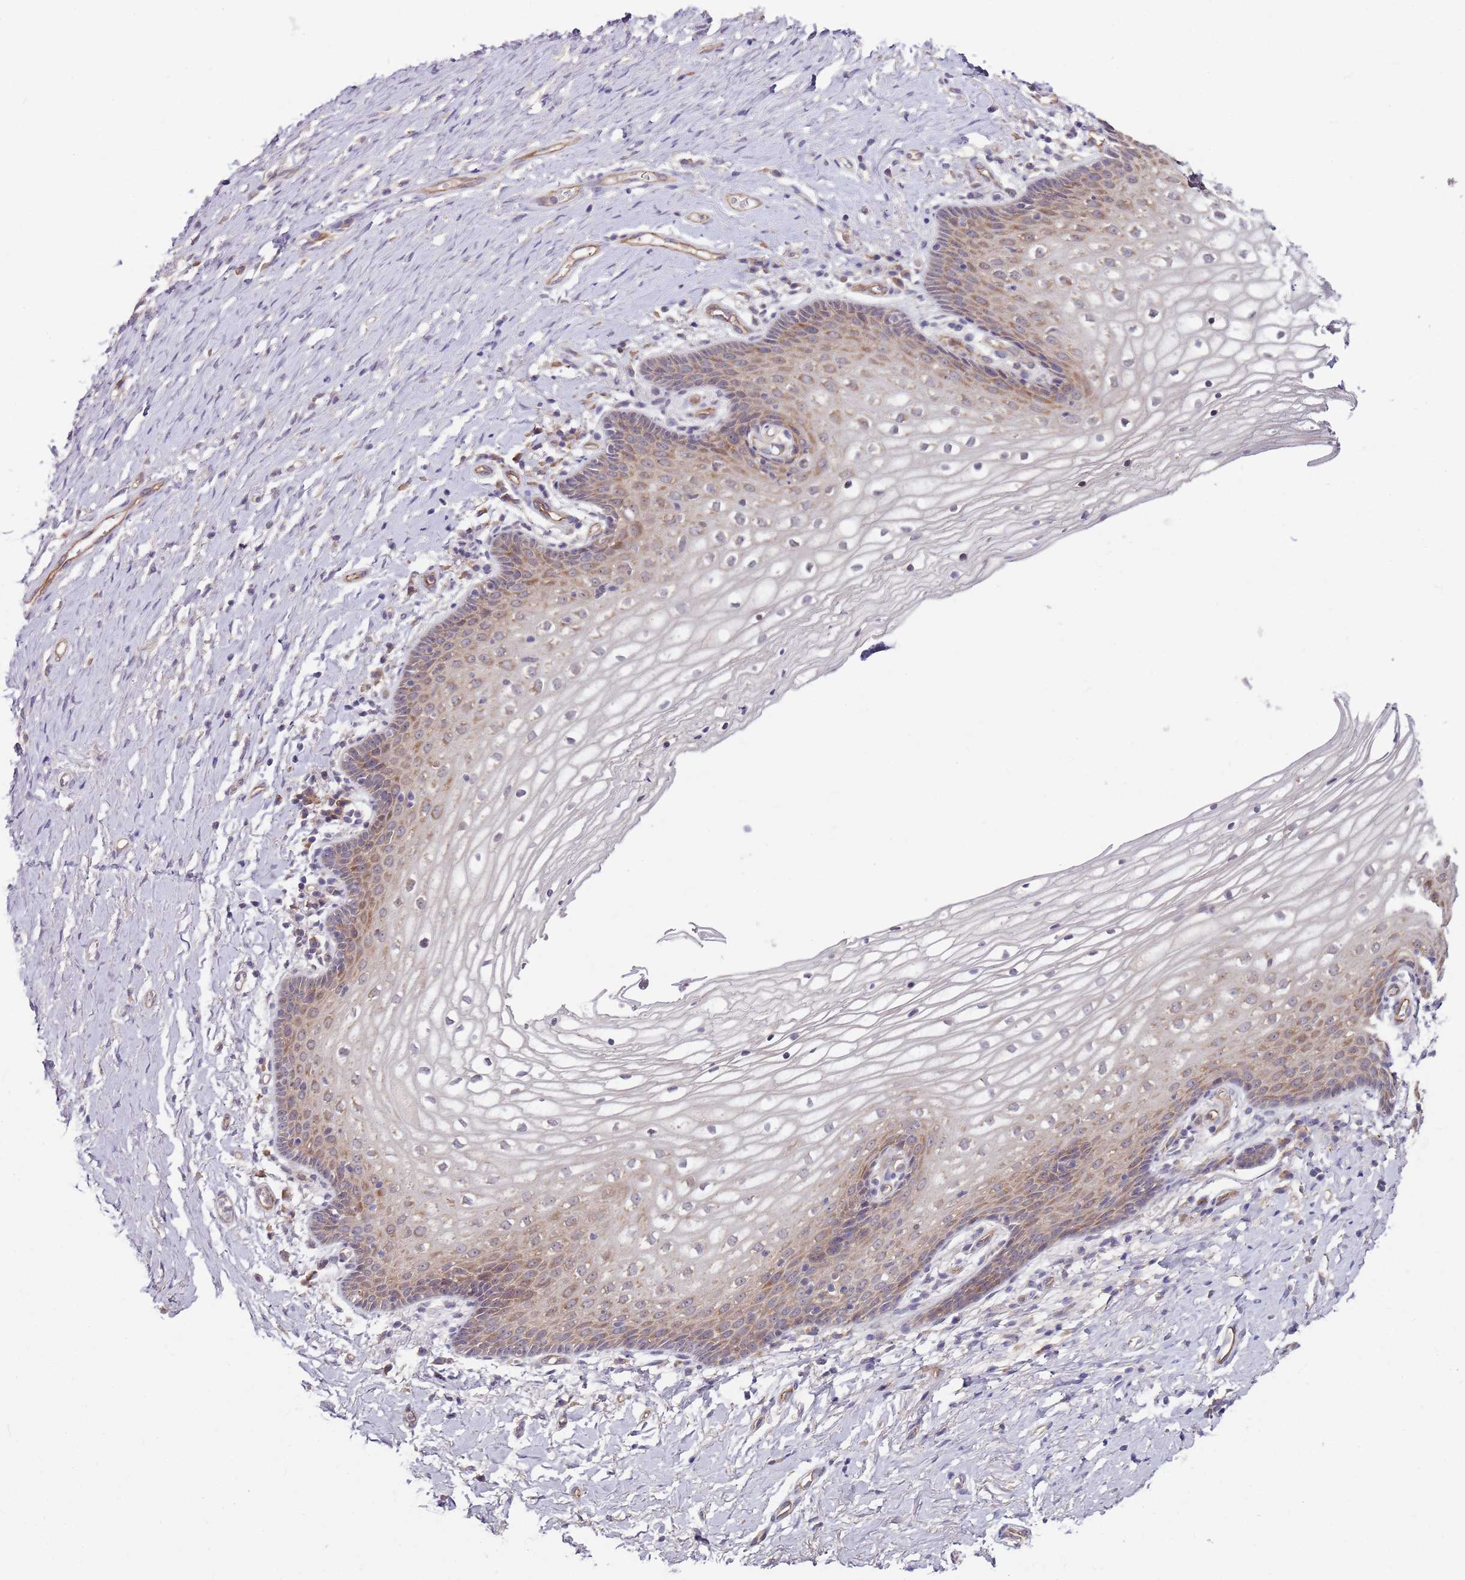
{"staining": {"intensity": "moderate", "quantity": "25%-75%", "location": "cytoplasmic/membranous"}, "tissue": "vagina", "cell_type": "Squamous epithelial cells", "image_type": "normal", "snomed": [{"axis": "morphology", "description": "Normal tissue, NOS"}, {"axis": "topography", "description": "Vagina"}], "caption": "A brown stain labels moderate cytoplasmic/membranous positivity of a protein in squamous epithelial cells of normal vagina. Nuclei are stained in blue.", "gene": "FBXL22", "patient": {"sex": "female", "age": 60}}